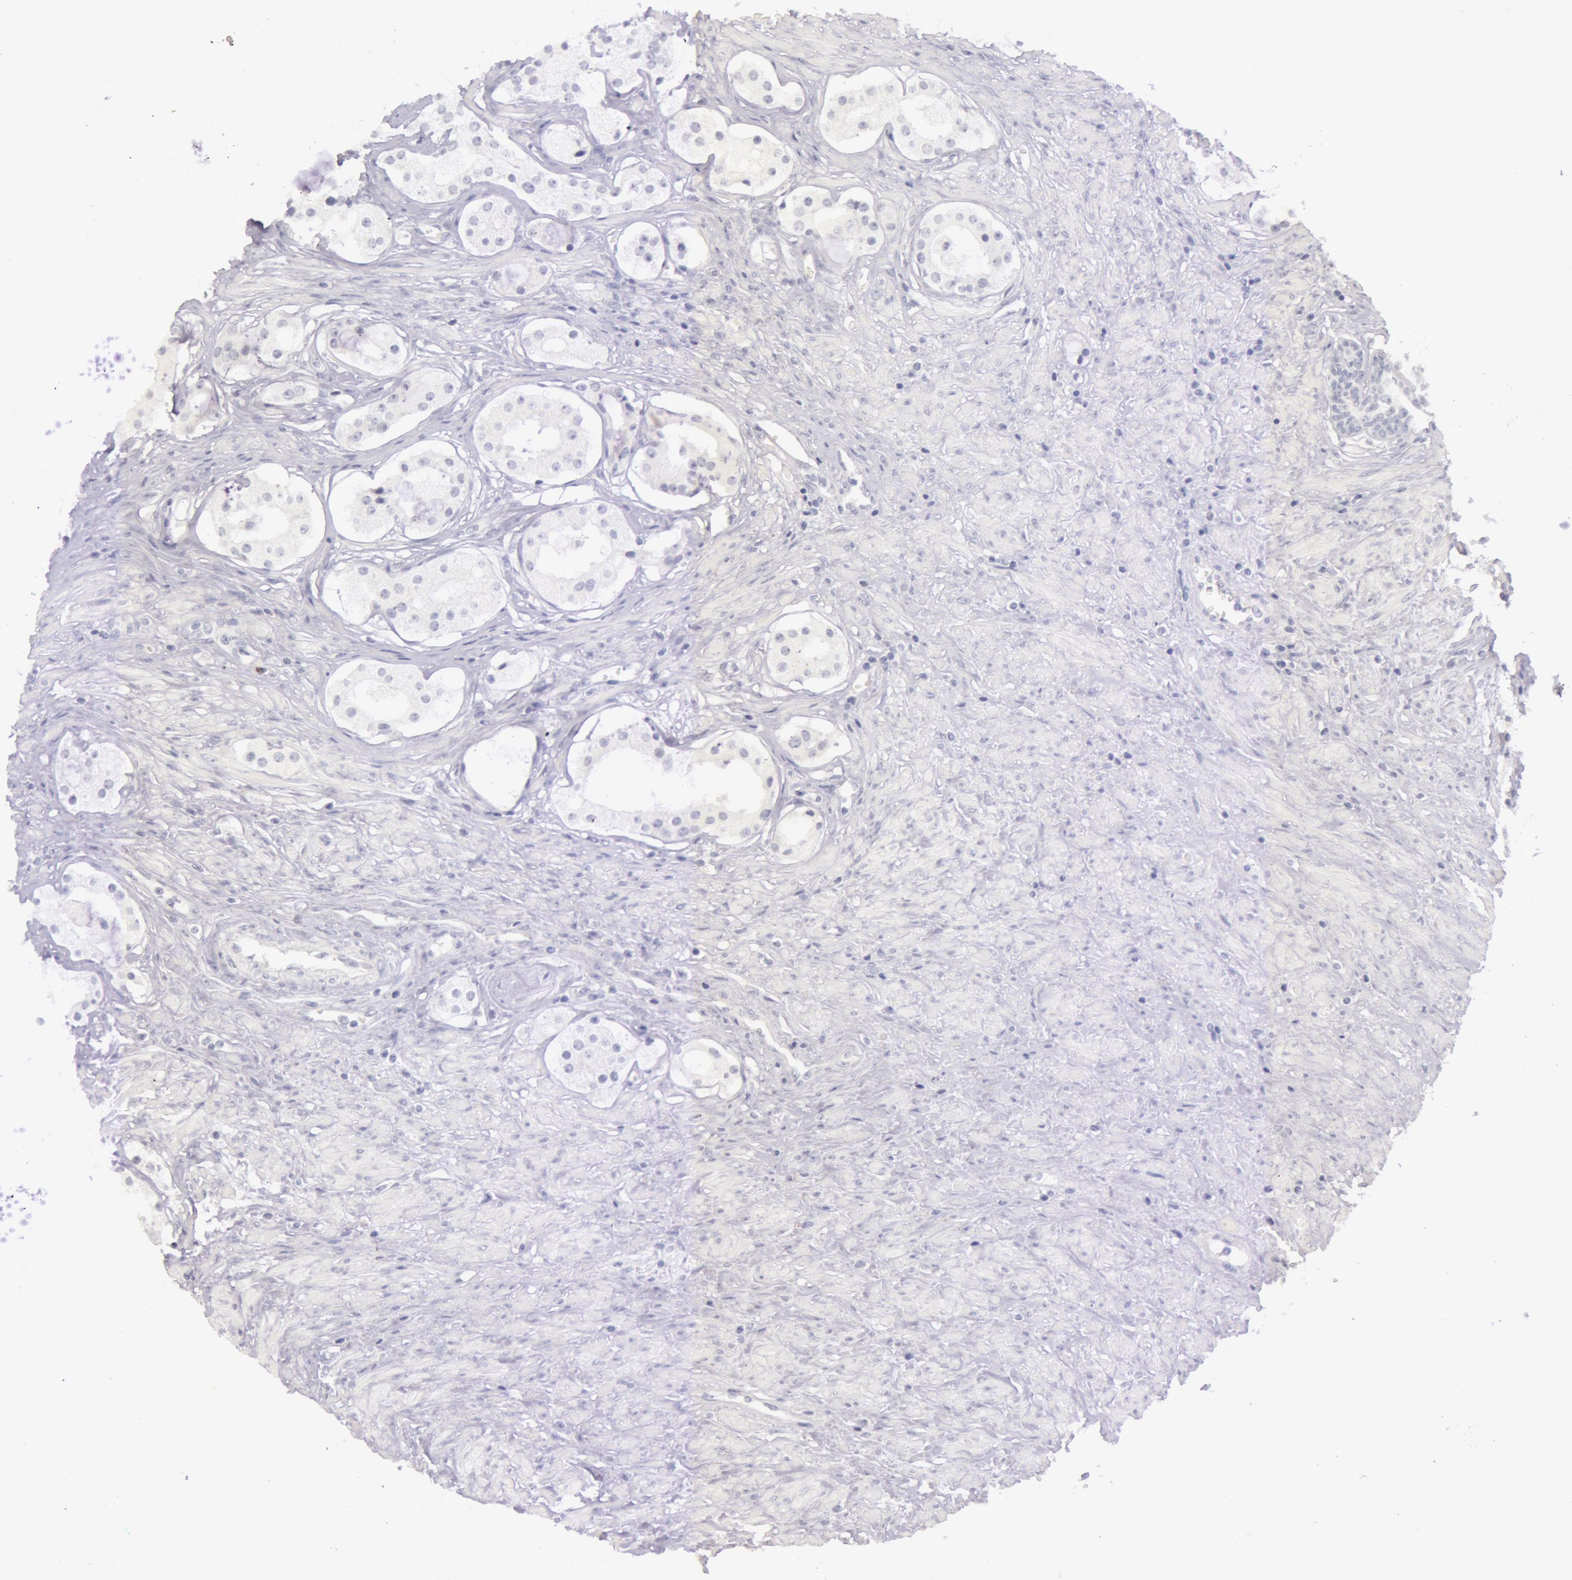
{"staining": {"intensity": "negative", "quantity": "none", "location": "none"}, "tissue": "prostate cancer", "cell_type": "Tumor cells", "image_type": "cancer", "snomed": [{"axis": "morphology", "description": "Adenocarcinoma, Medium grade"}, {"axis": "topography", "description": "Prostate"}], "caption": "DAB (3,3'-diaminobenzidine) immunohistochemical staining of human medium-grade adenocarcinoma (prostate) exhibits no significant positivity in tumor cells.", "gene": "RBMY1F", "patient": {"sex": "male", "age": 73}}